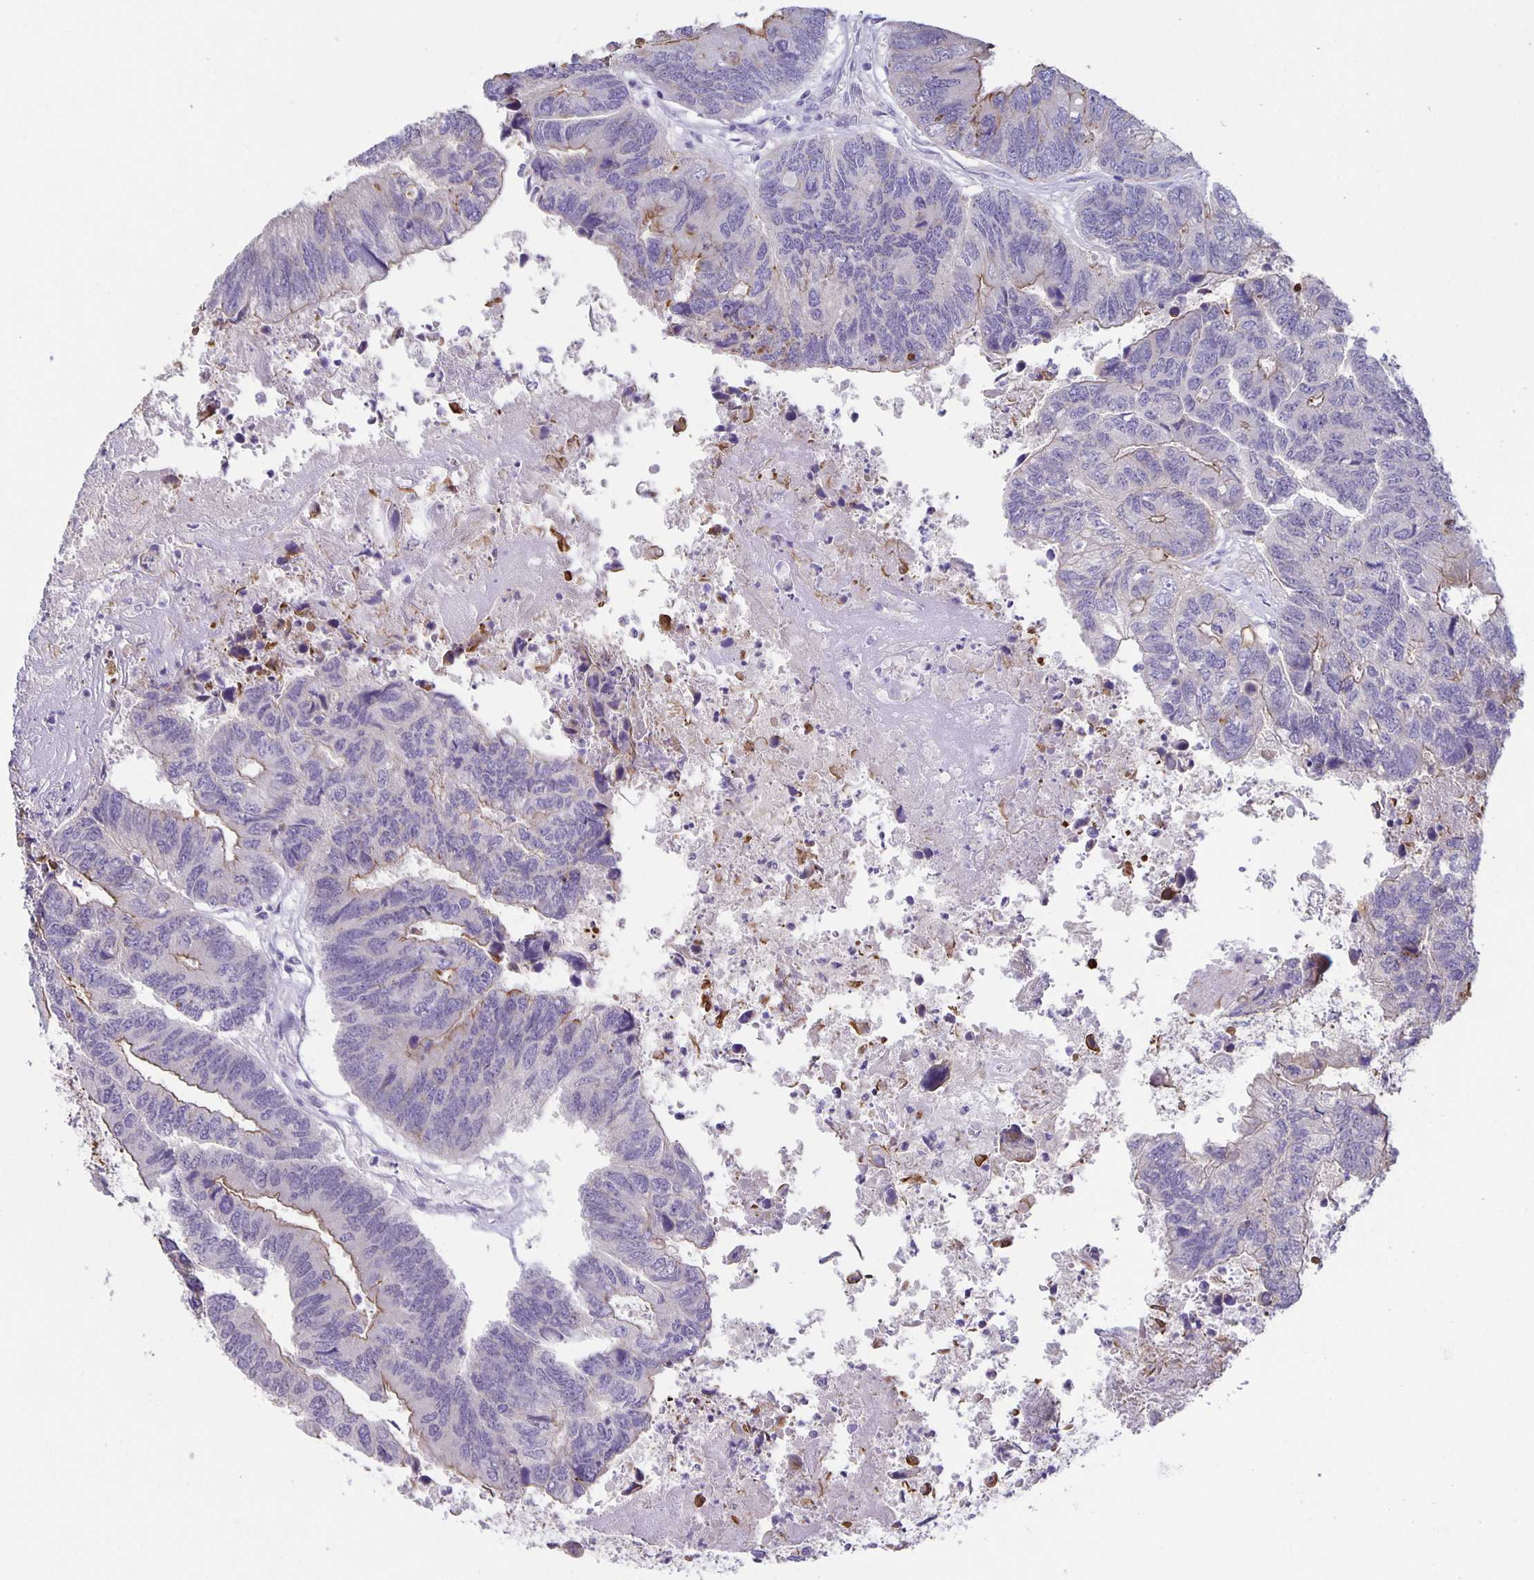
{"staining": {"intensity": "moderate", "quantity": "<25%", "location": "cytoplasmic/membranous"}, "tissue": "colorectal cancer", "cell_type": "Tumor cells", "image_type": "cancer", "snomed": [{"axis": "morphology", "description": "Adenocarcinoma, NOS"}, {"axis": "topography", "description": "Colon"}], "caption": "IHC of human colorectal cancer reveals low levels of moderate cytoplasmic/membranous expression in about <25% of tumor cells. IHC stains the protein of interest in brown and the nuclei are stained blue.", "gene": "PTPN3", "patient": {"sex": "female", "age": 67}}